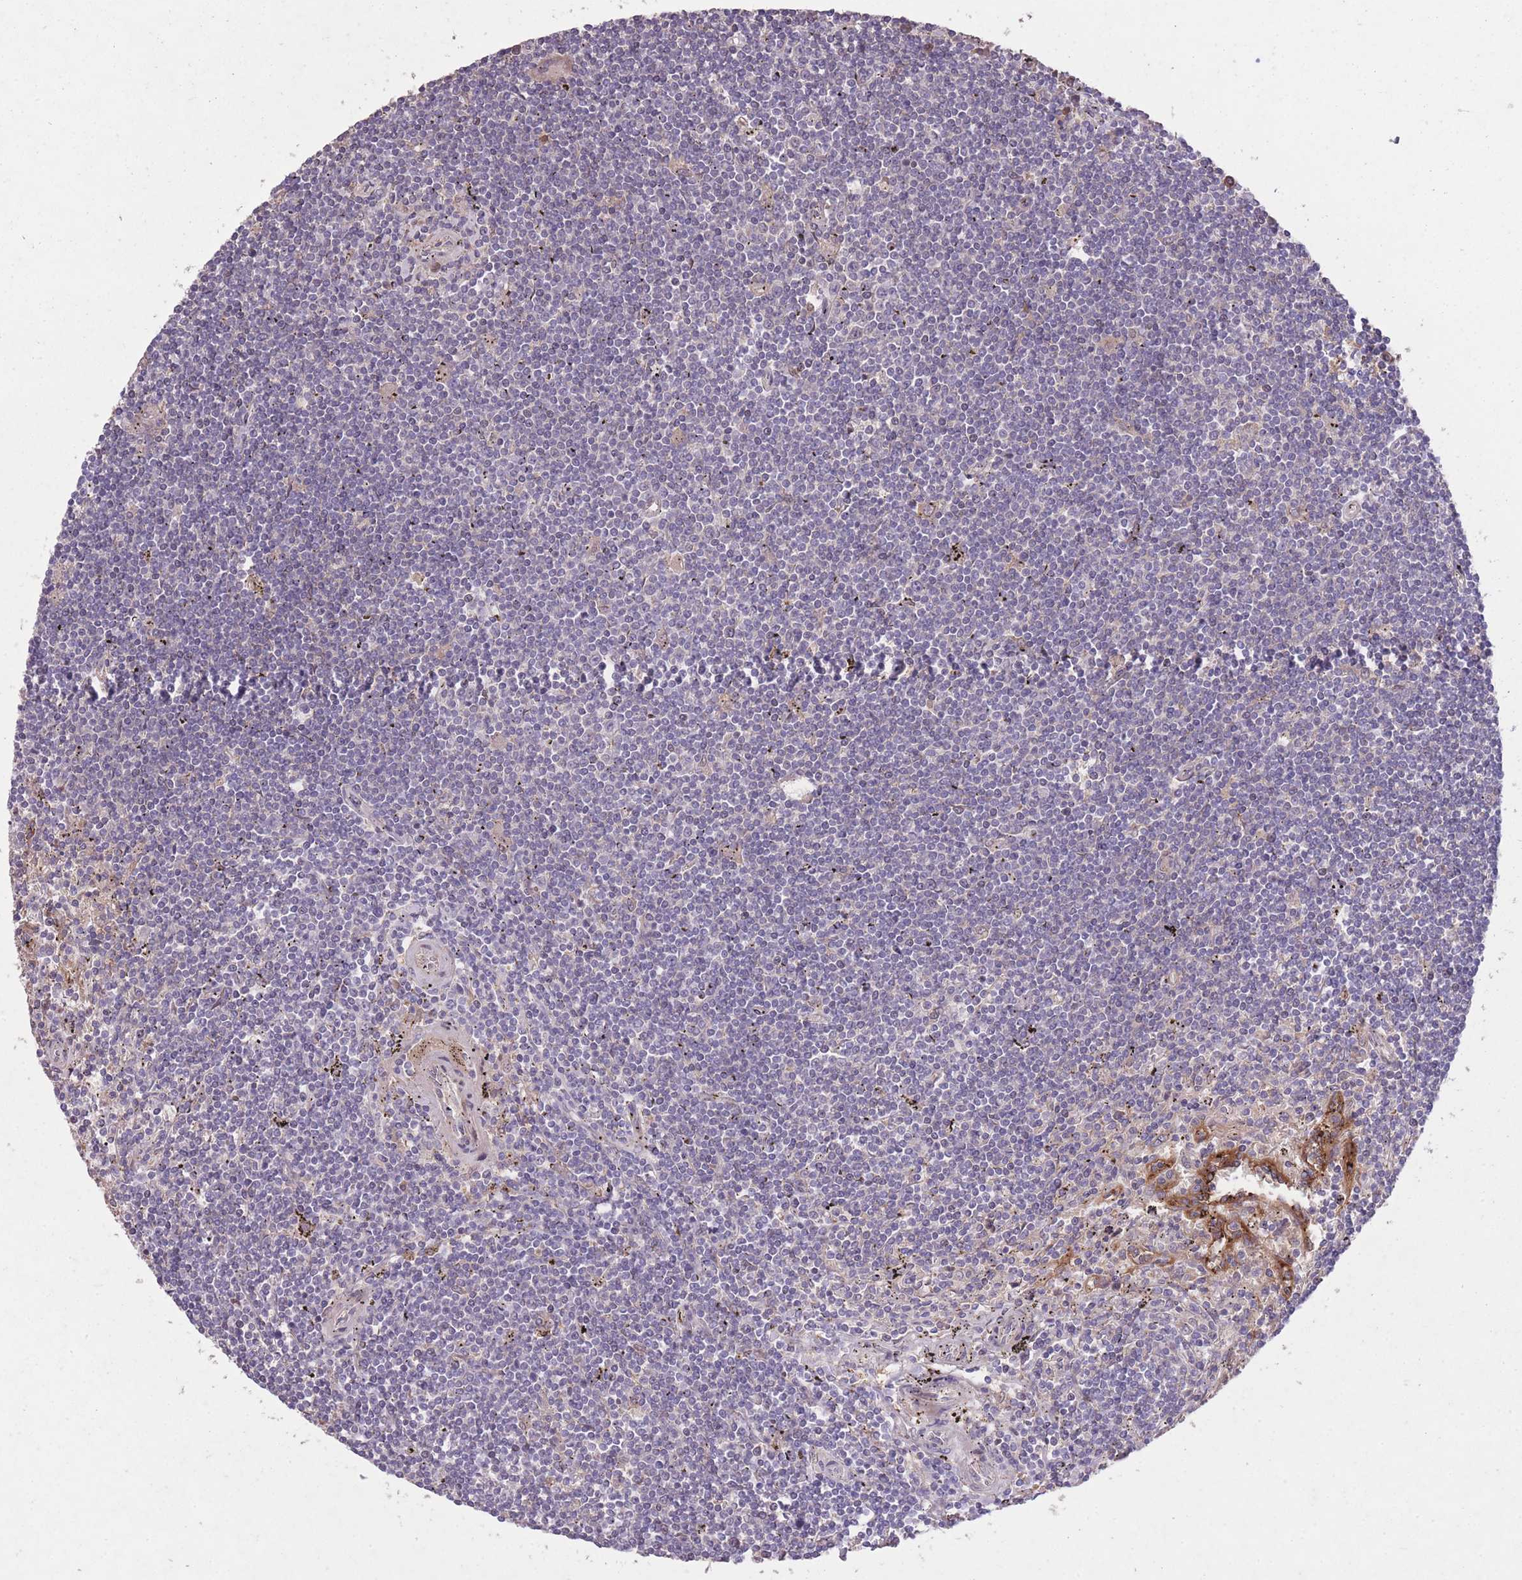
{"staining": {"intensity": "negative", "quantity": "none", "location": "none"}, "tissue": "lymphoma", "cell_type": "Tumor cells", "image_type": "cancer", "snomed": [{"axis": "morphology", "description": "Malignant lymphoma, non-Hodgkin's type, Low grade"}, {"axis": "topography", "description": "Spleen"}], "caption": "Human lymphoma stained for a protein using immunohistochemistry (IHC) exhibits no positivity in tumor cells.", "gene": "OR2V2", "patient": {"sex": "male", "age": 76}}